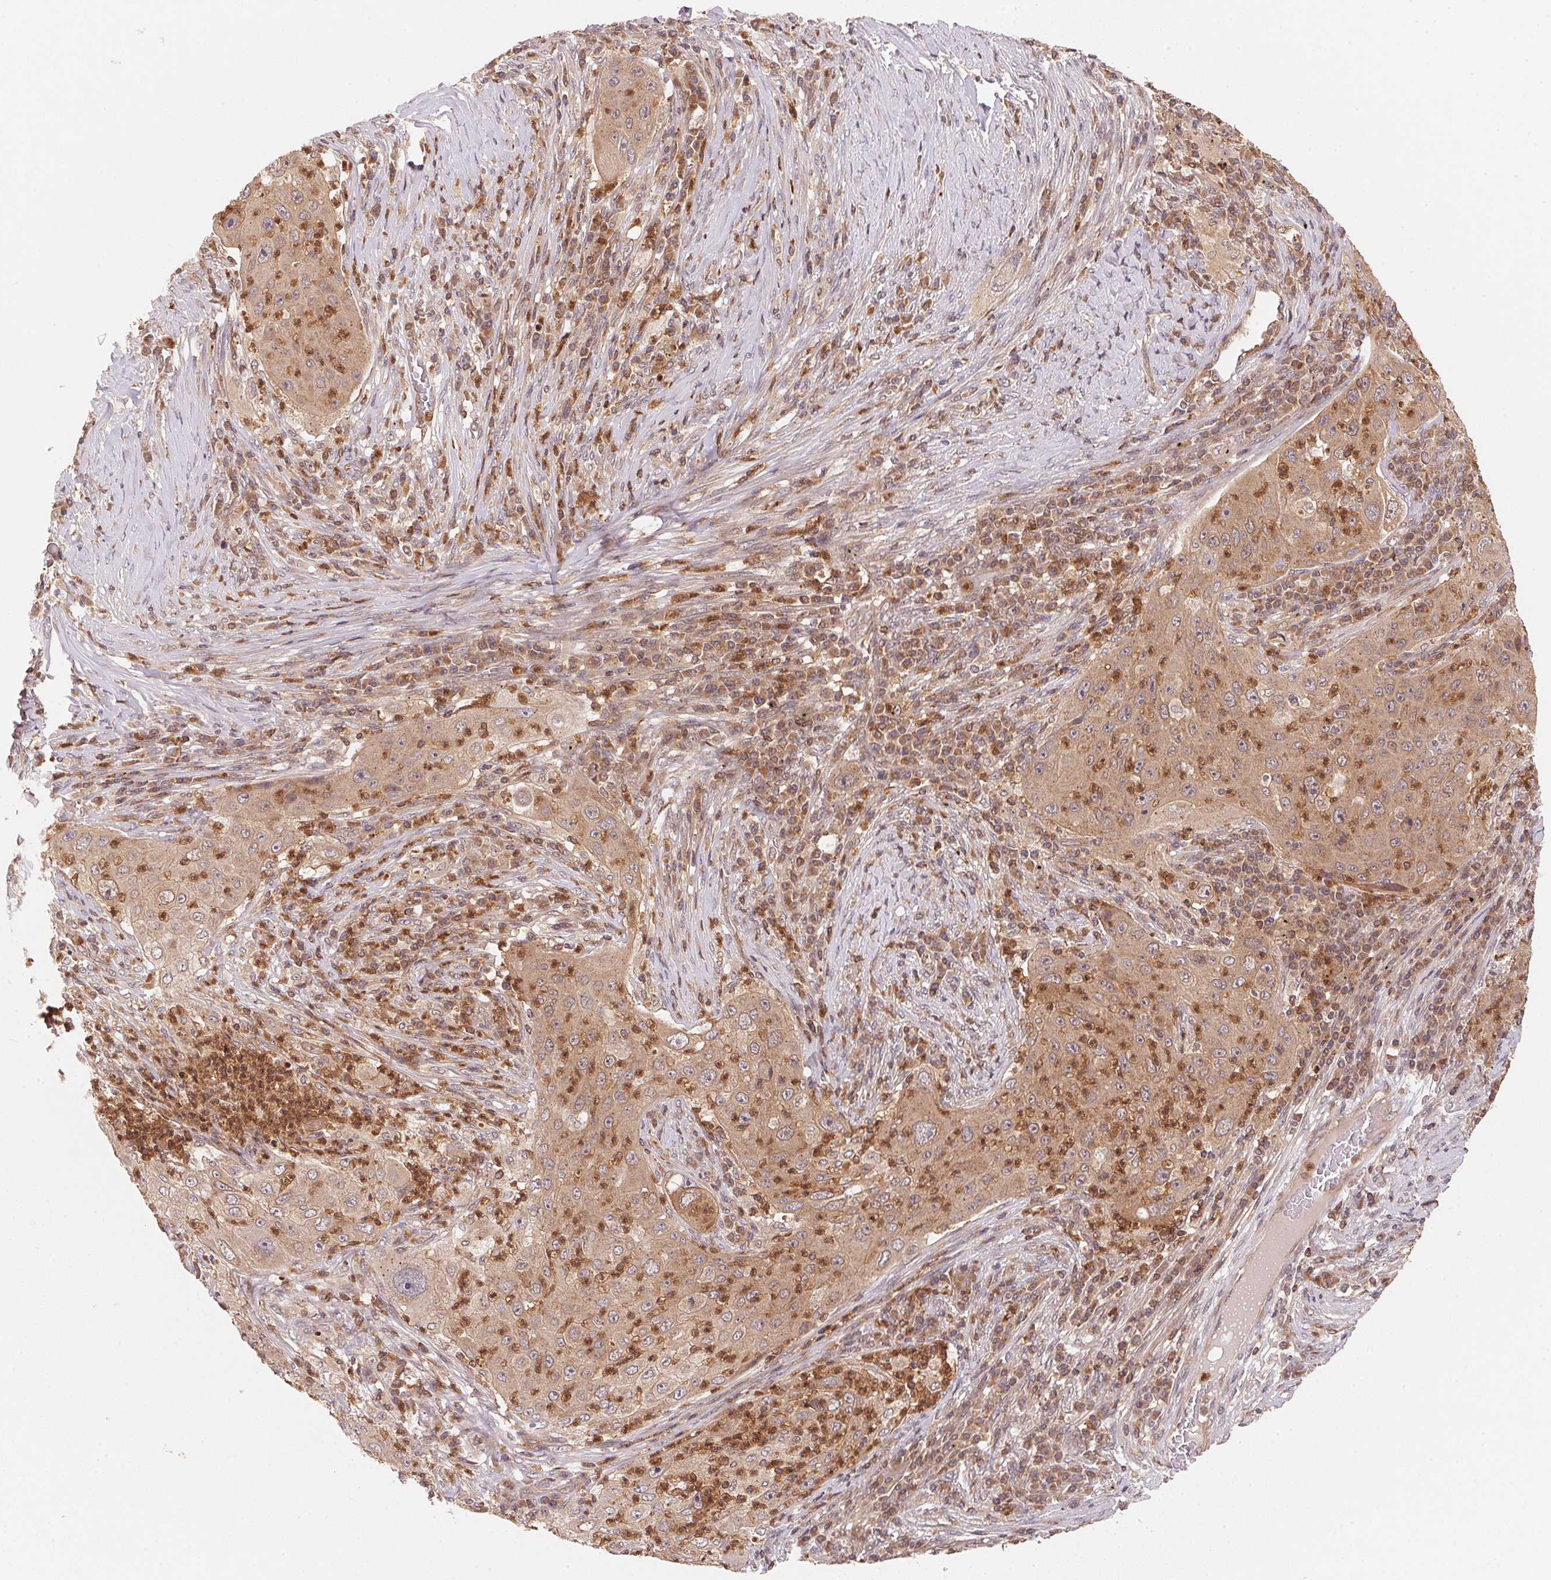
{"staining": {"intensity": "negative", "quantity": "none", "location": "none"}, "tissue": "lung cancer", "cell_type": "Tumor cells", "image_type": "cancer", "snomed": [{"axis": "morphology", "description": "Squamous cell carcinoma, NOS"}, {"axis": "topography", "description": "Lung"}], "caption": "Immunohistochemical staining of human squamous cell carcinoma (lung) displays no significant staining in tumor cells.", "gene": "CCDC102B", "patient": {"sex": "female", "age": 59}}